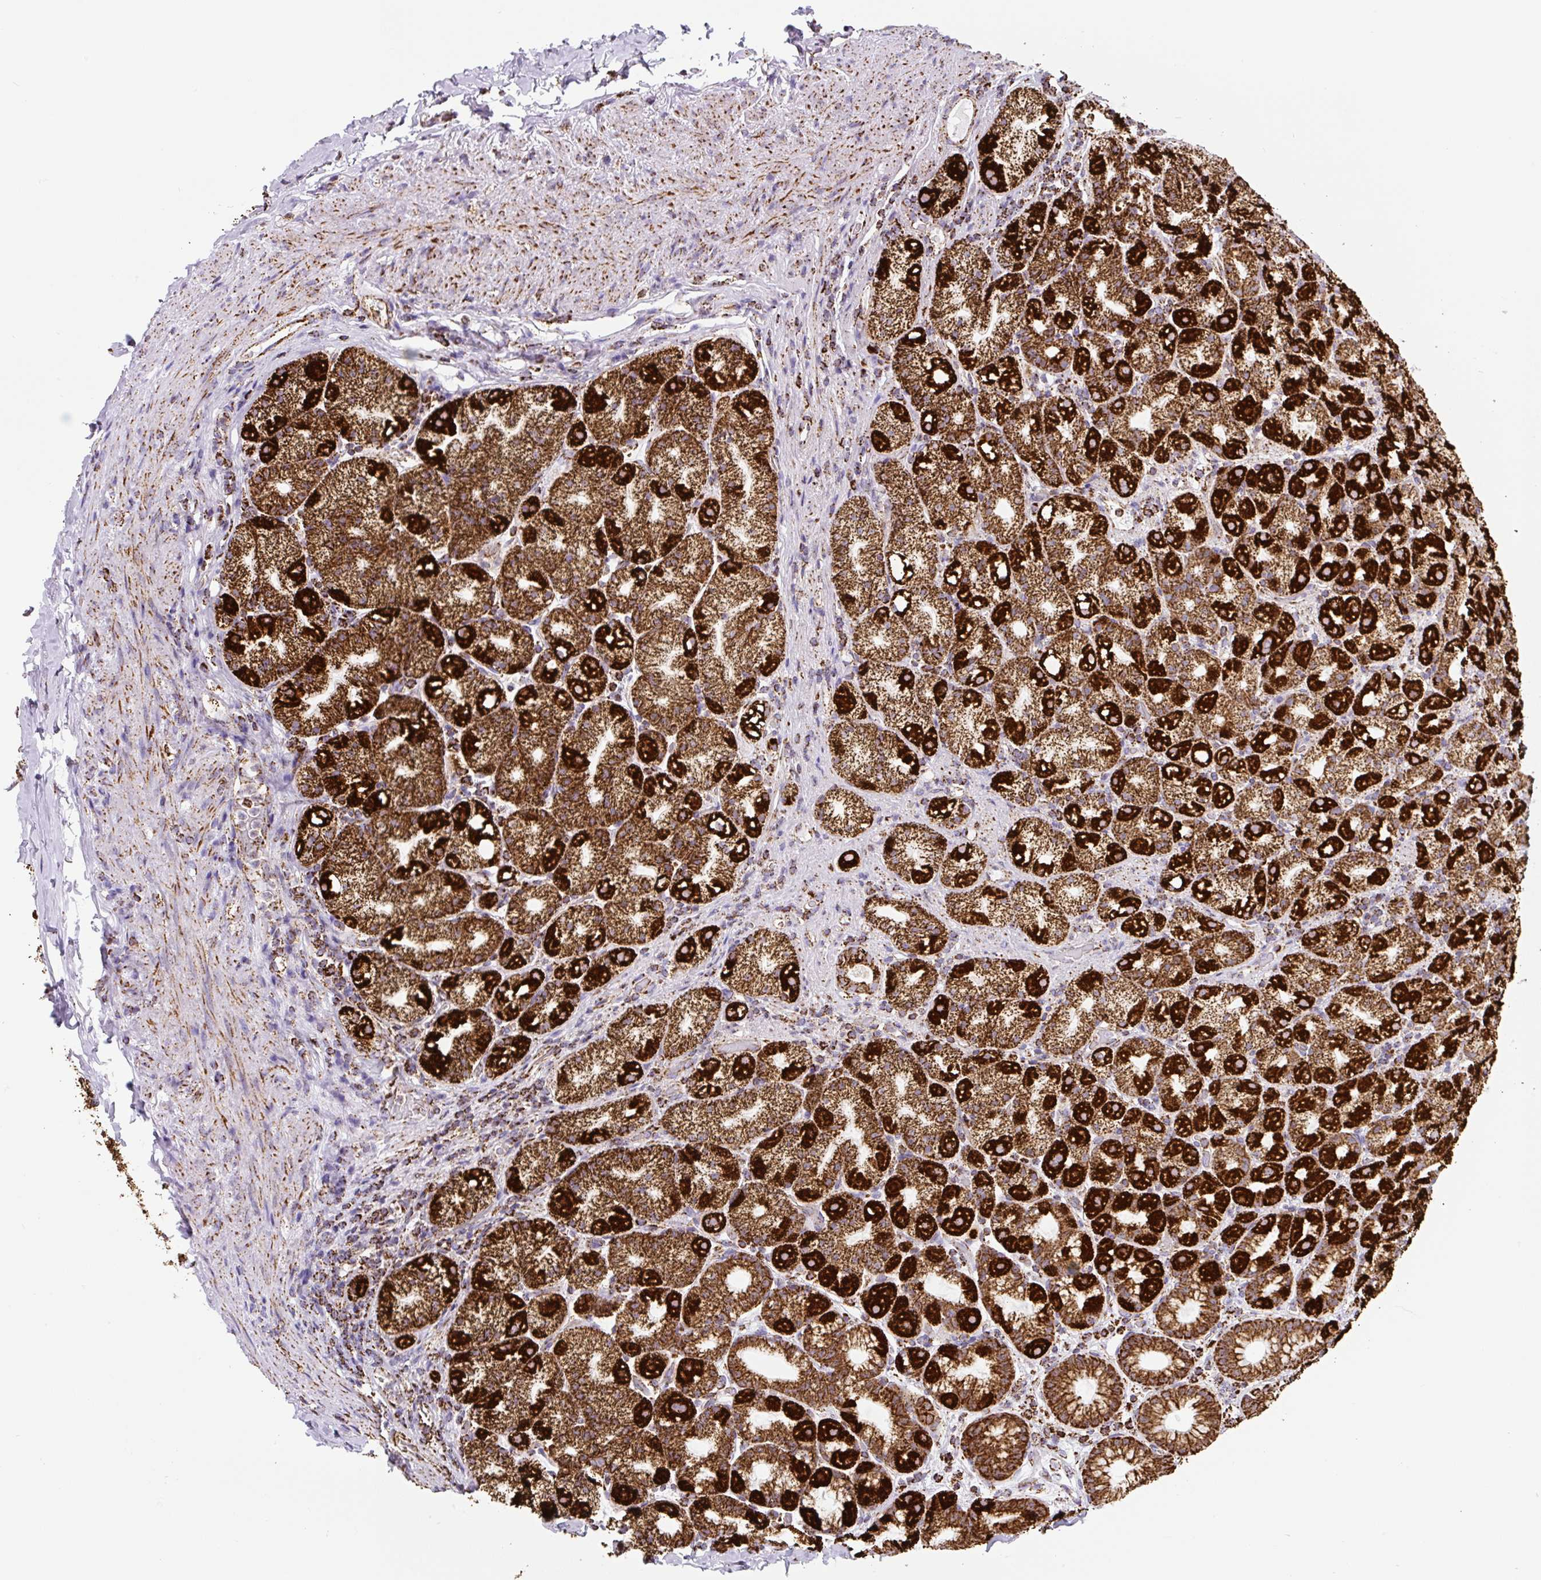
{"staining": {"intensity": "strong", "quantity": ">75%", "location": "cytoplasmic/membranous"}, "tissue": "stomach", "cell_type": "Glandular cells", "image_type": "normal", "snomed": [{"axis": "morphology", "description": "Normal tissue, NOS"}, {"axis": "topography", "description": "Stomach, upper"}, {"axis": "topography", "description": "Stomach"}], "caption": "Immunohistochemistry (IHC) staining of normal stomach, which demonstrates high levels of strong cytoplasmic/membranous staining in approximately >75% of glandular cells indicating strong cytoplasmic/membranous protein expression. The staining was performed using DAB (3,3'-diaminobenzidine) (brown) for protein detection and nuclei were counterstained in hematoxylin (blue).", "gene": "ATP5F1A", "patient": {"sex": "male", "age": 68}}